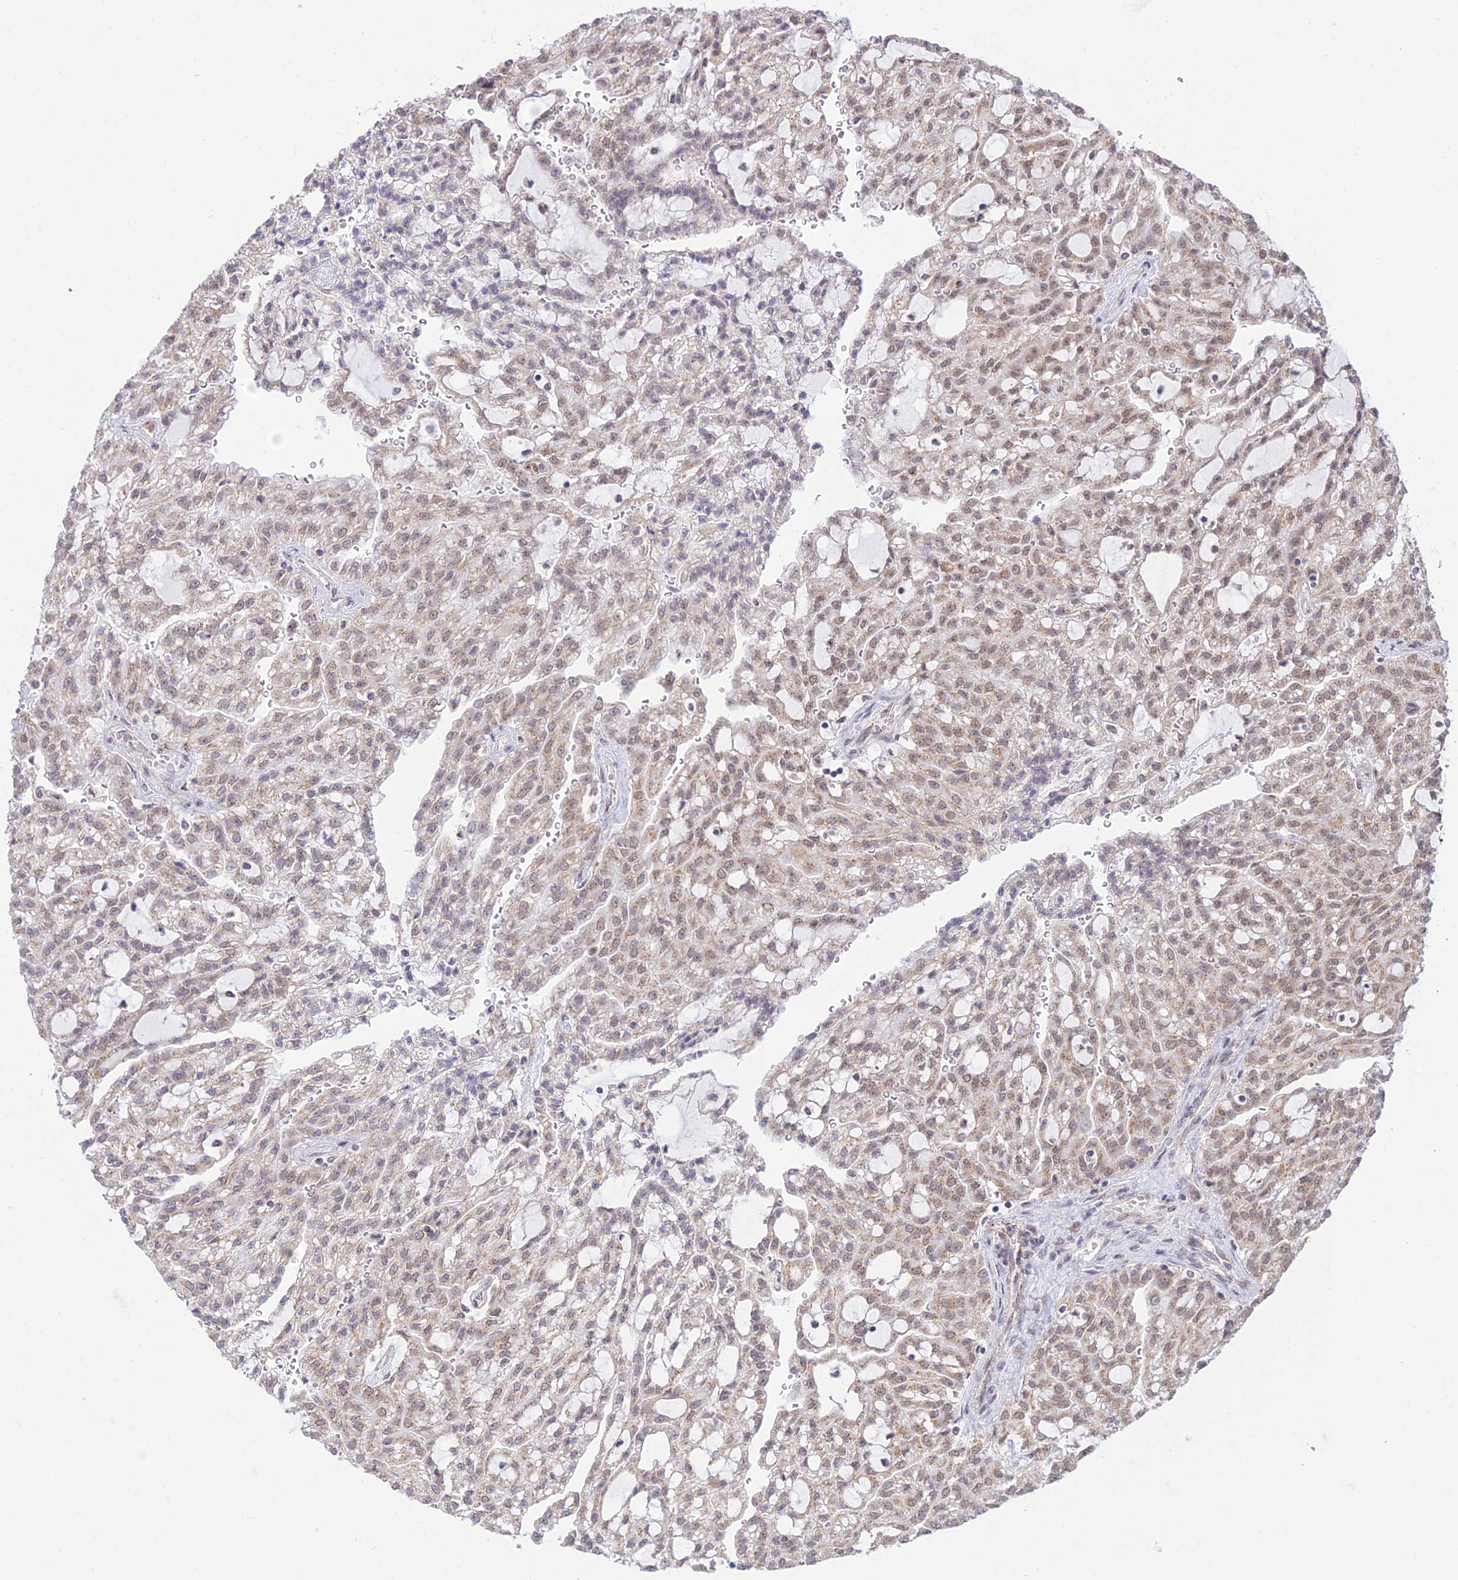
{"staining": {"intensity": "weak", "quantity": "<25%", "location": "cytoplasmic/membranous"}, "tissue": "renal cancer", "cell_type": "Tumor cells", "image_type": "cancer", "snomed": [{"axis": "morphology", "description": "Adenocarcinoma, NOS"}, {"axis": "topography", "description": "Kidney"}], "caption": "Tumor cells are negative for brown protein staining in adenocarcinoma (renal).", "gene": "GOLGA3", "patient": {"sex": "male", "age": 63}}